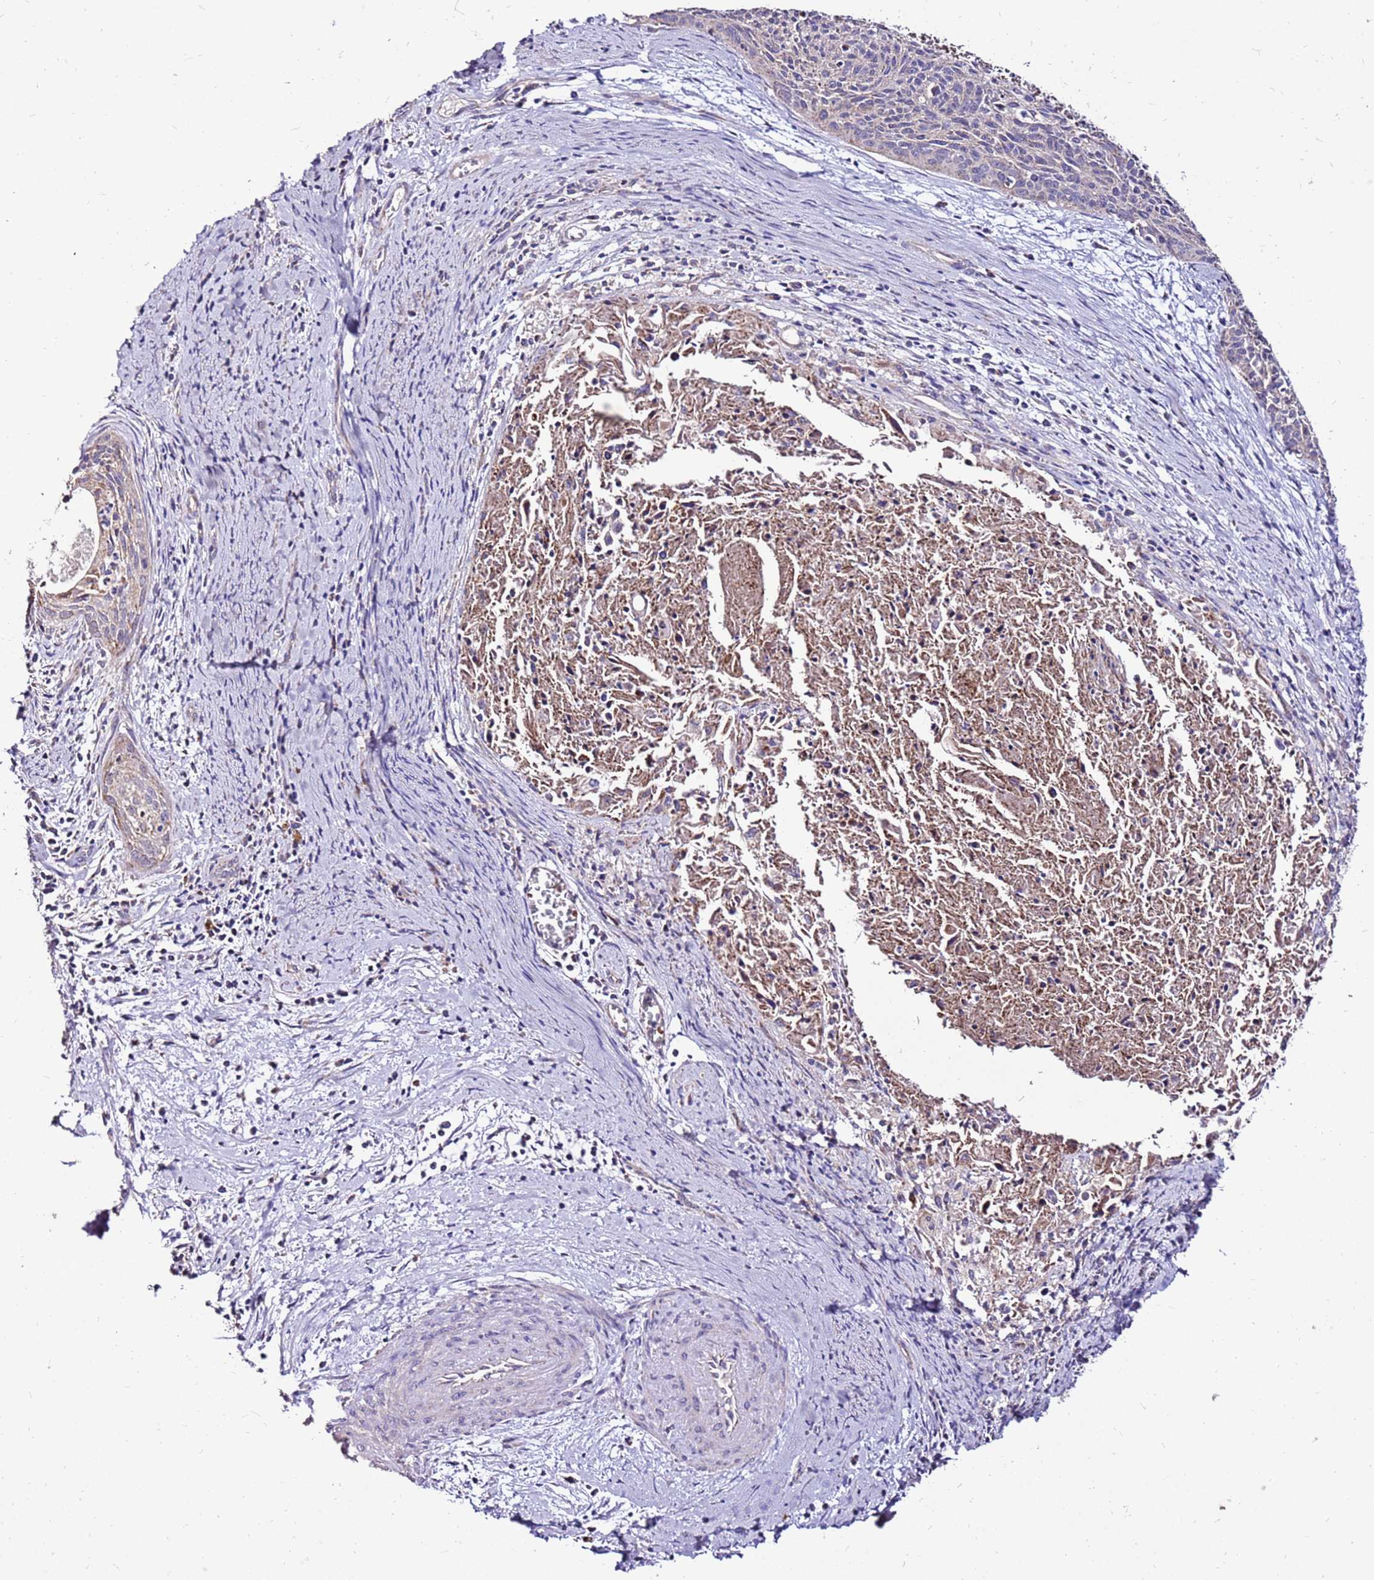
{"staining": {"intensity": "negative", "quantity": "none", "location": "none"}, "tissue": "cervical cancer", "cell_type": "Tumor cells", "image_type": "cancer", "snomed": [{"axis": "morphology", "description": "Squamous cell carcinoma, NOS"}, {"axis": "topography", "description": "Cervix"}], "caption": "Cervical cancer was stained to show a protein in brown. There is no significant positivity in tumor cells.", "gene": "SPSB3", "patient": {"sex": "female", "age": 55}}